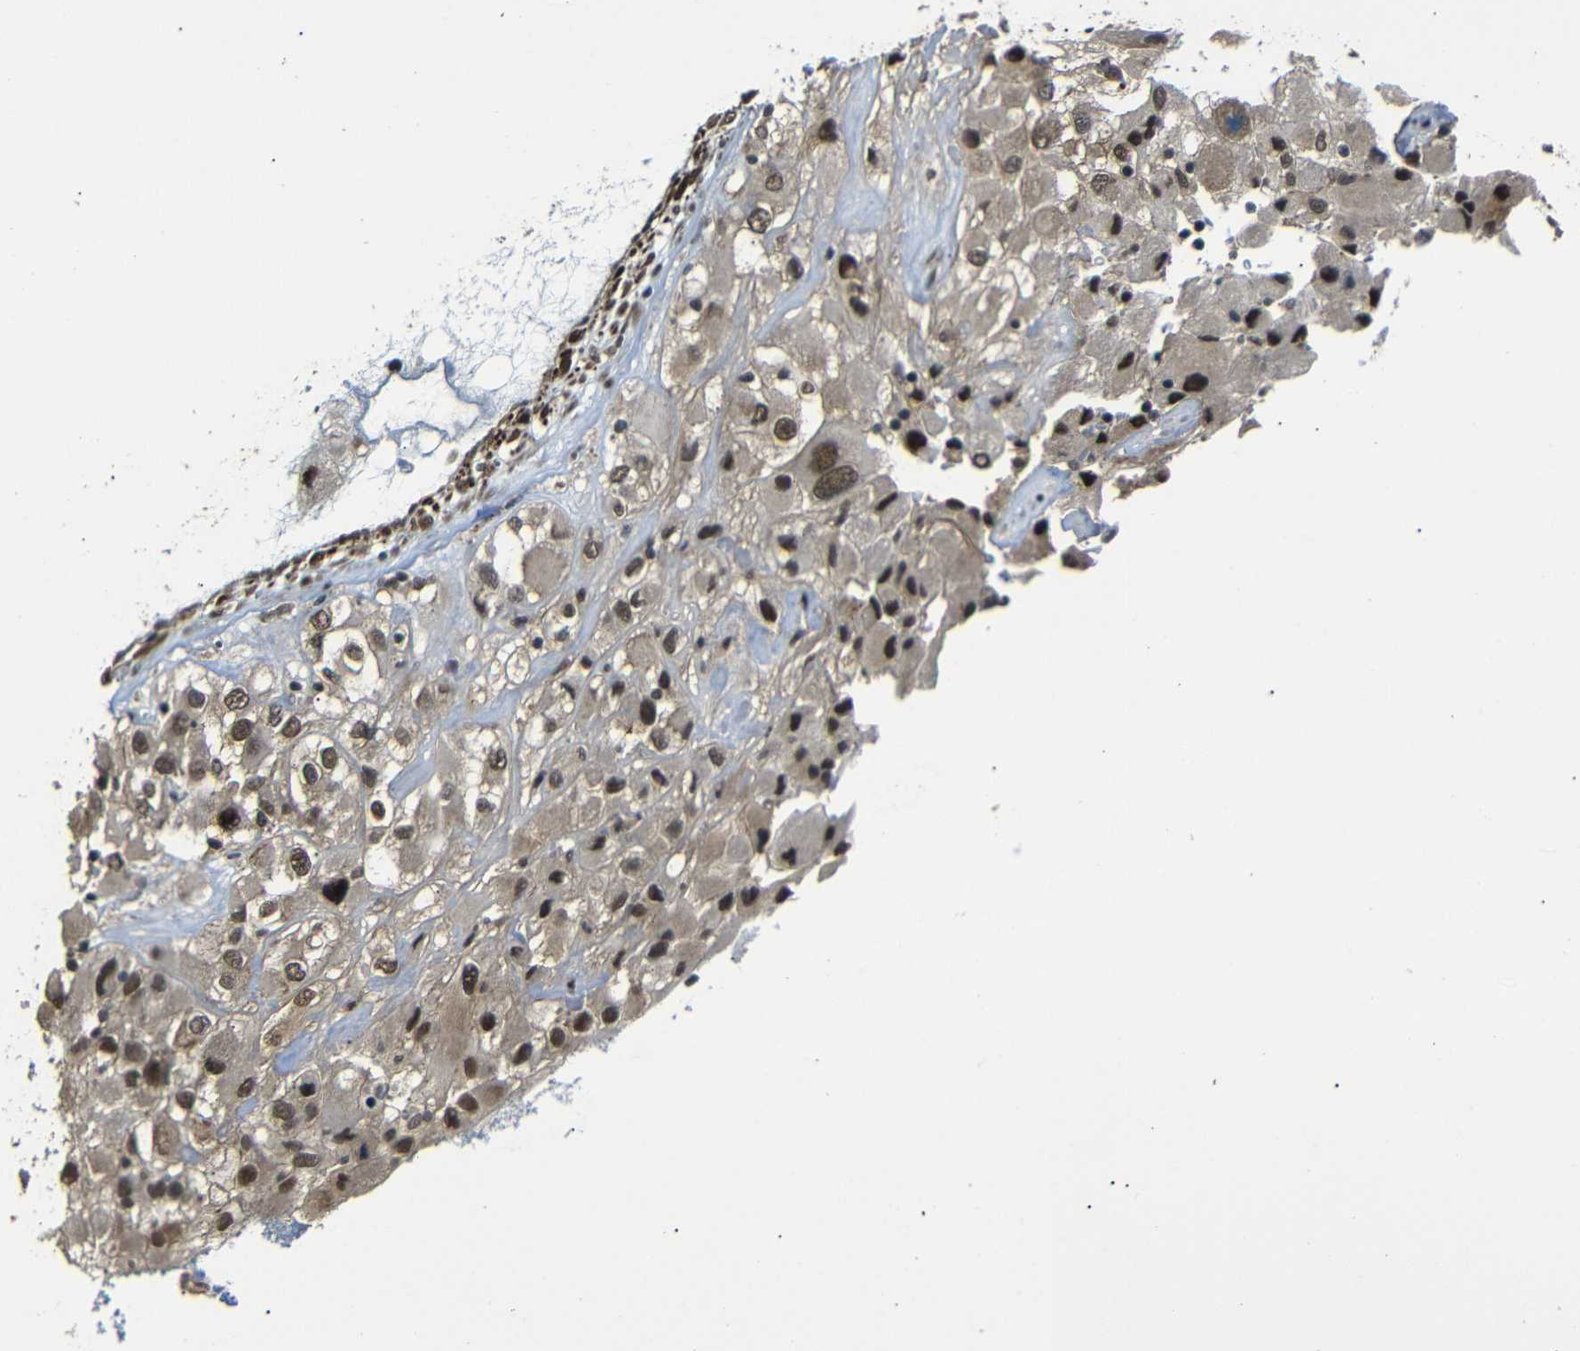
{"staining": {"intensity": "moderate", "quantity": ">75%", "location": "cytoplasmic/membranous,nuclear"}, "tissue": "renal cancer", "cell_type": "Tumor cells", "image_type": "cancer", "snomed": [{"axis": "morphology", "description": "Adenocarcinoma, NOS"}, {"axis": "topography", "description": "Kidney"}], "caption": "Protein staining reveals moderate cytoplasmic/membranous and nuclear positivity in about >75% of tumor cells in renal adenocarcinoma. (brown staining indicates protein expression, while blue staining denotes nuclei).", "gene": "TBX2", "patient": {"sex": "female", "age": 52}}